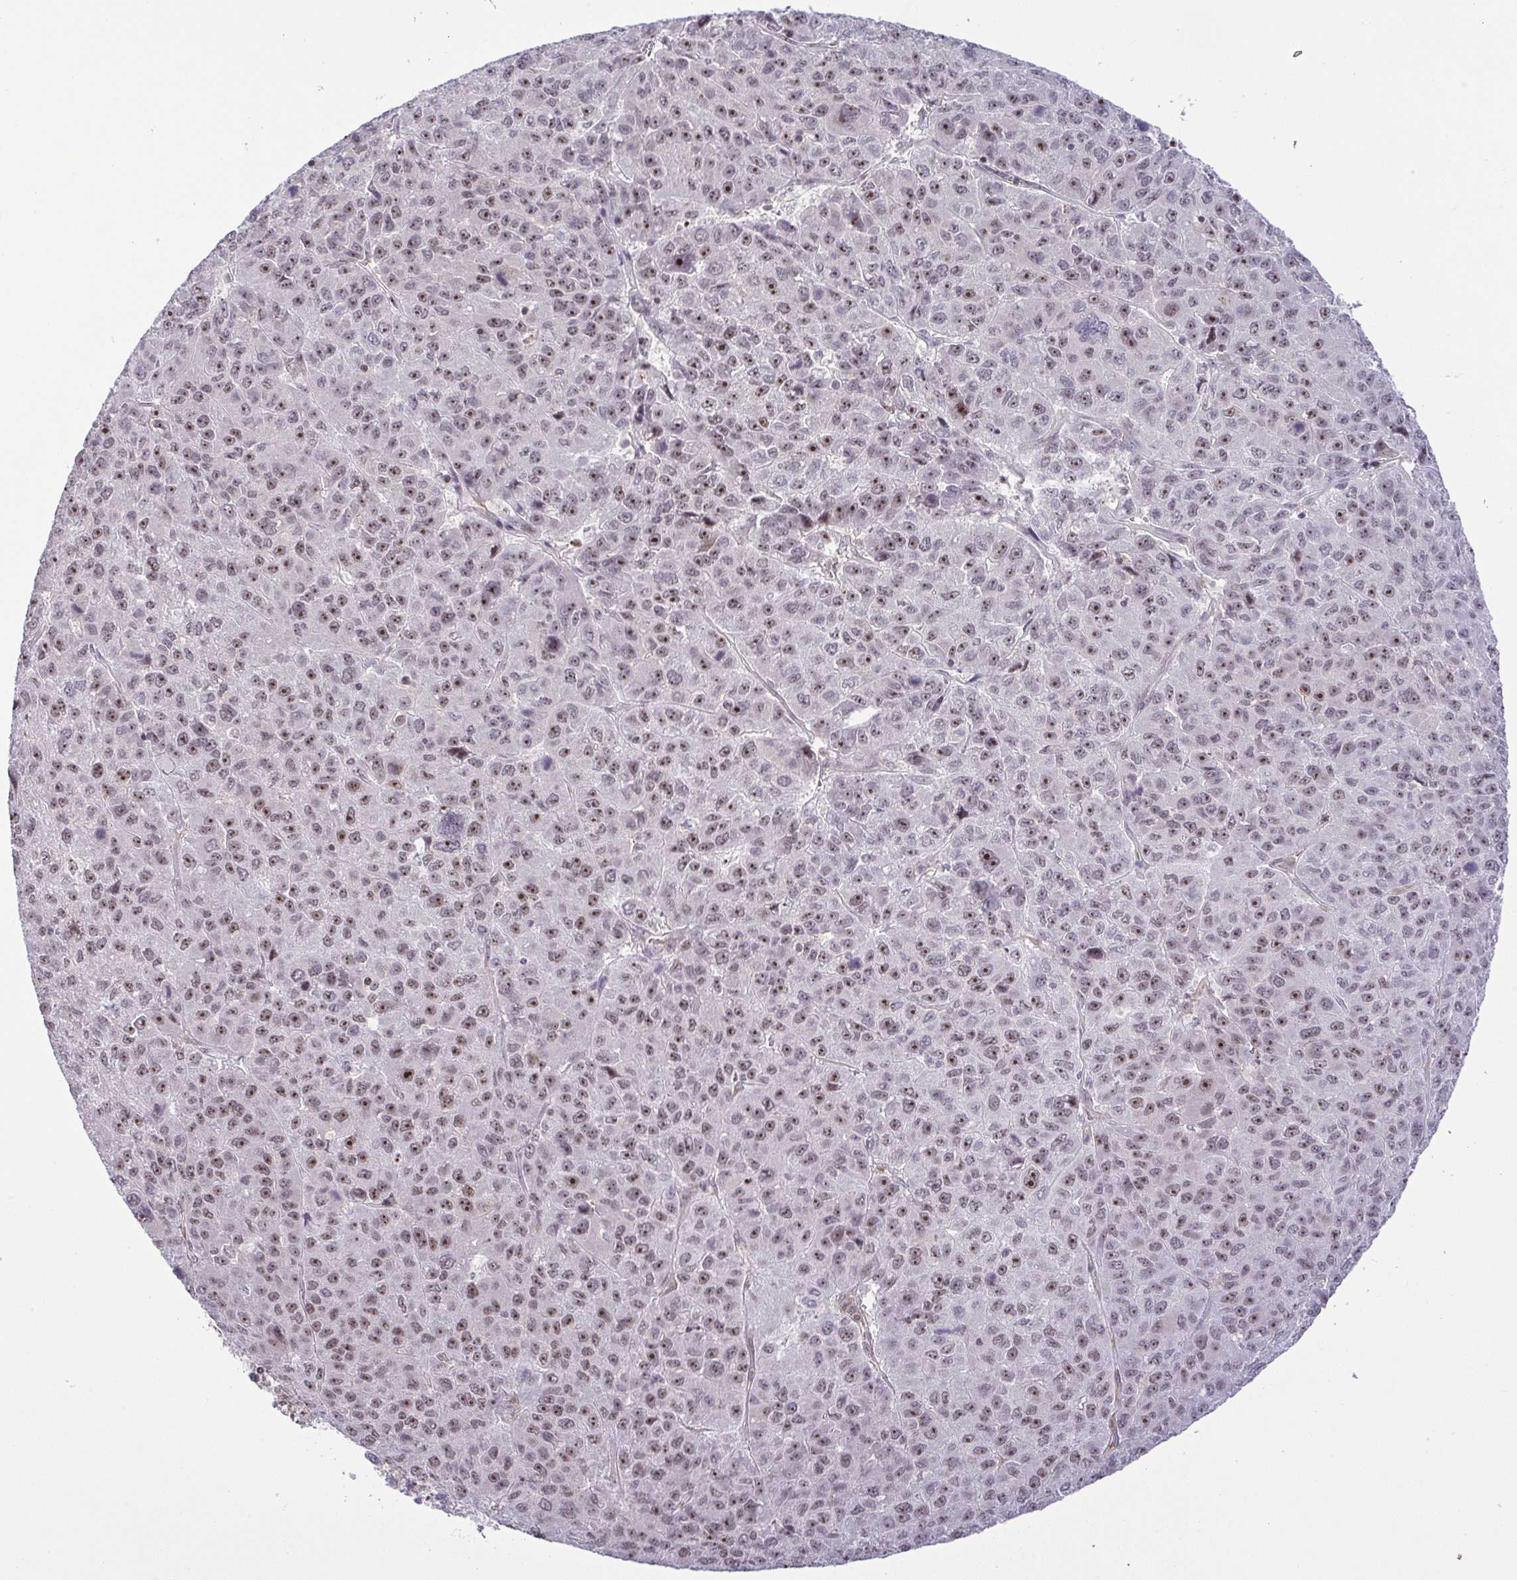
{"staining": {"intensity": "moderate", "quantity": "25%-75%", "location": "nuclear"}, "tissue": "liver cancer", "cell_type": "Tumor cells", "image_type": "cancer", "snomed": [{"axis": "morphology", "description": "Carcinoma, Hepatocellular, NOS"}, {"axis": "topography", "description": "Liver"}], "caption": "A medium amount of moderate nuclear positivity is present in approximately 25%-75% of tumor cells in hepatocellular carcinoma (liver) tissue.", "gene": "RSL24D1", "patient": {"sex": "male", "age": 69}}